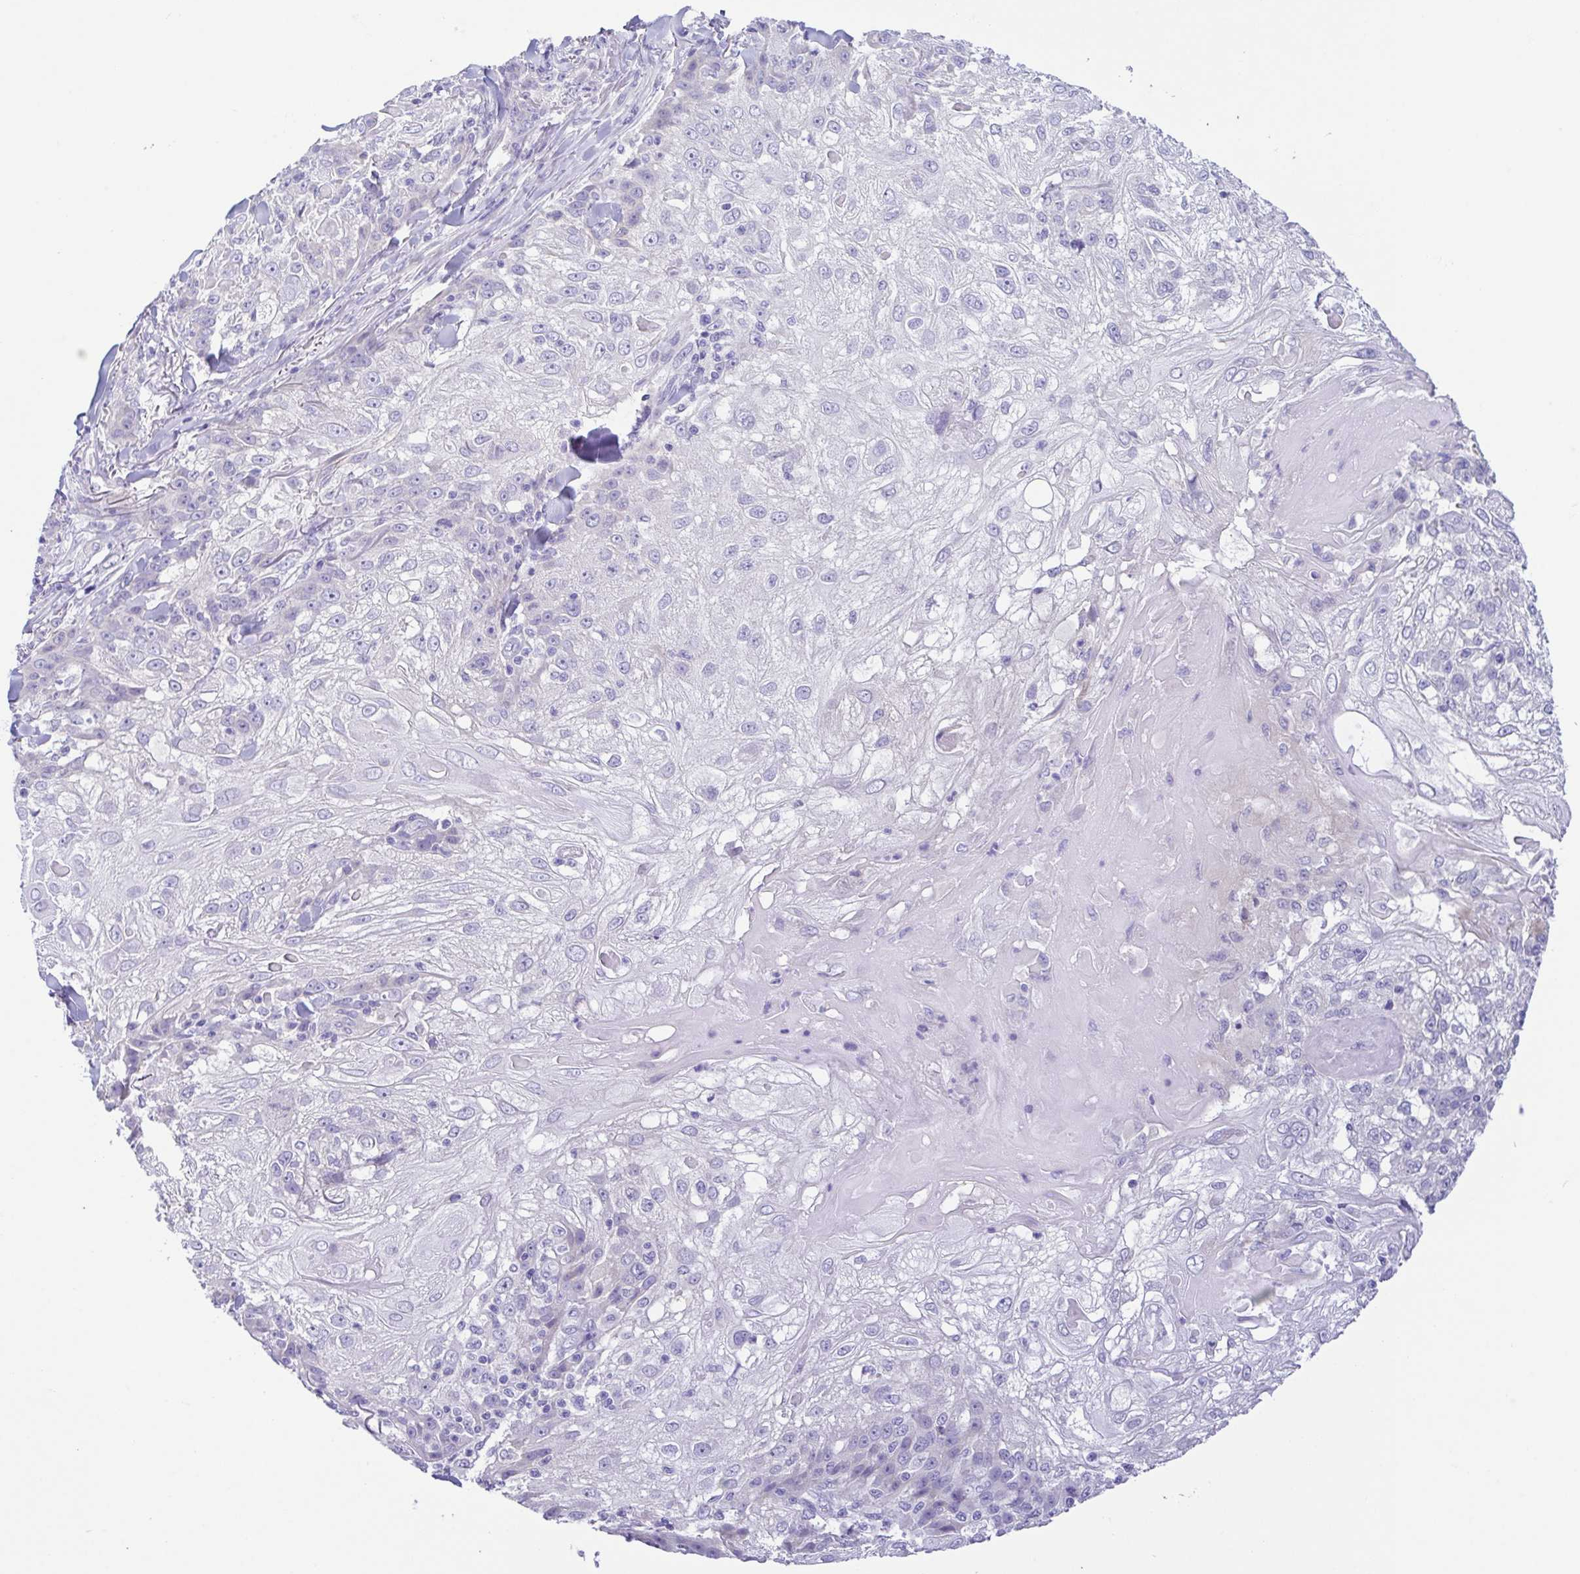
{"staining": {"intensity": "negative", "quantity": "none", "location": "none"}, "tissue": "skin cancer", "cell_type": "Tumor cells", "image_type": "cancer", "snomed": [{"axis": "morphology", "description": "Normal tissue, NOS"}, {"axis": "morphology", "description": "Squamous cell carcinoma, NOS"}, {"axis": "topography", "description": "Skin"}], "caption": "This micrograph is of skin squamous cell carcinoma stained with IHC to label a protein in brown with the nuclei are counter-stained blue. There is no staining in tumor cells.", "gene": "A1BG", "patient": {"sex": "female", "age": 83}}